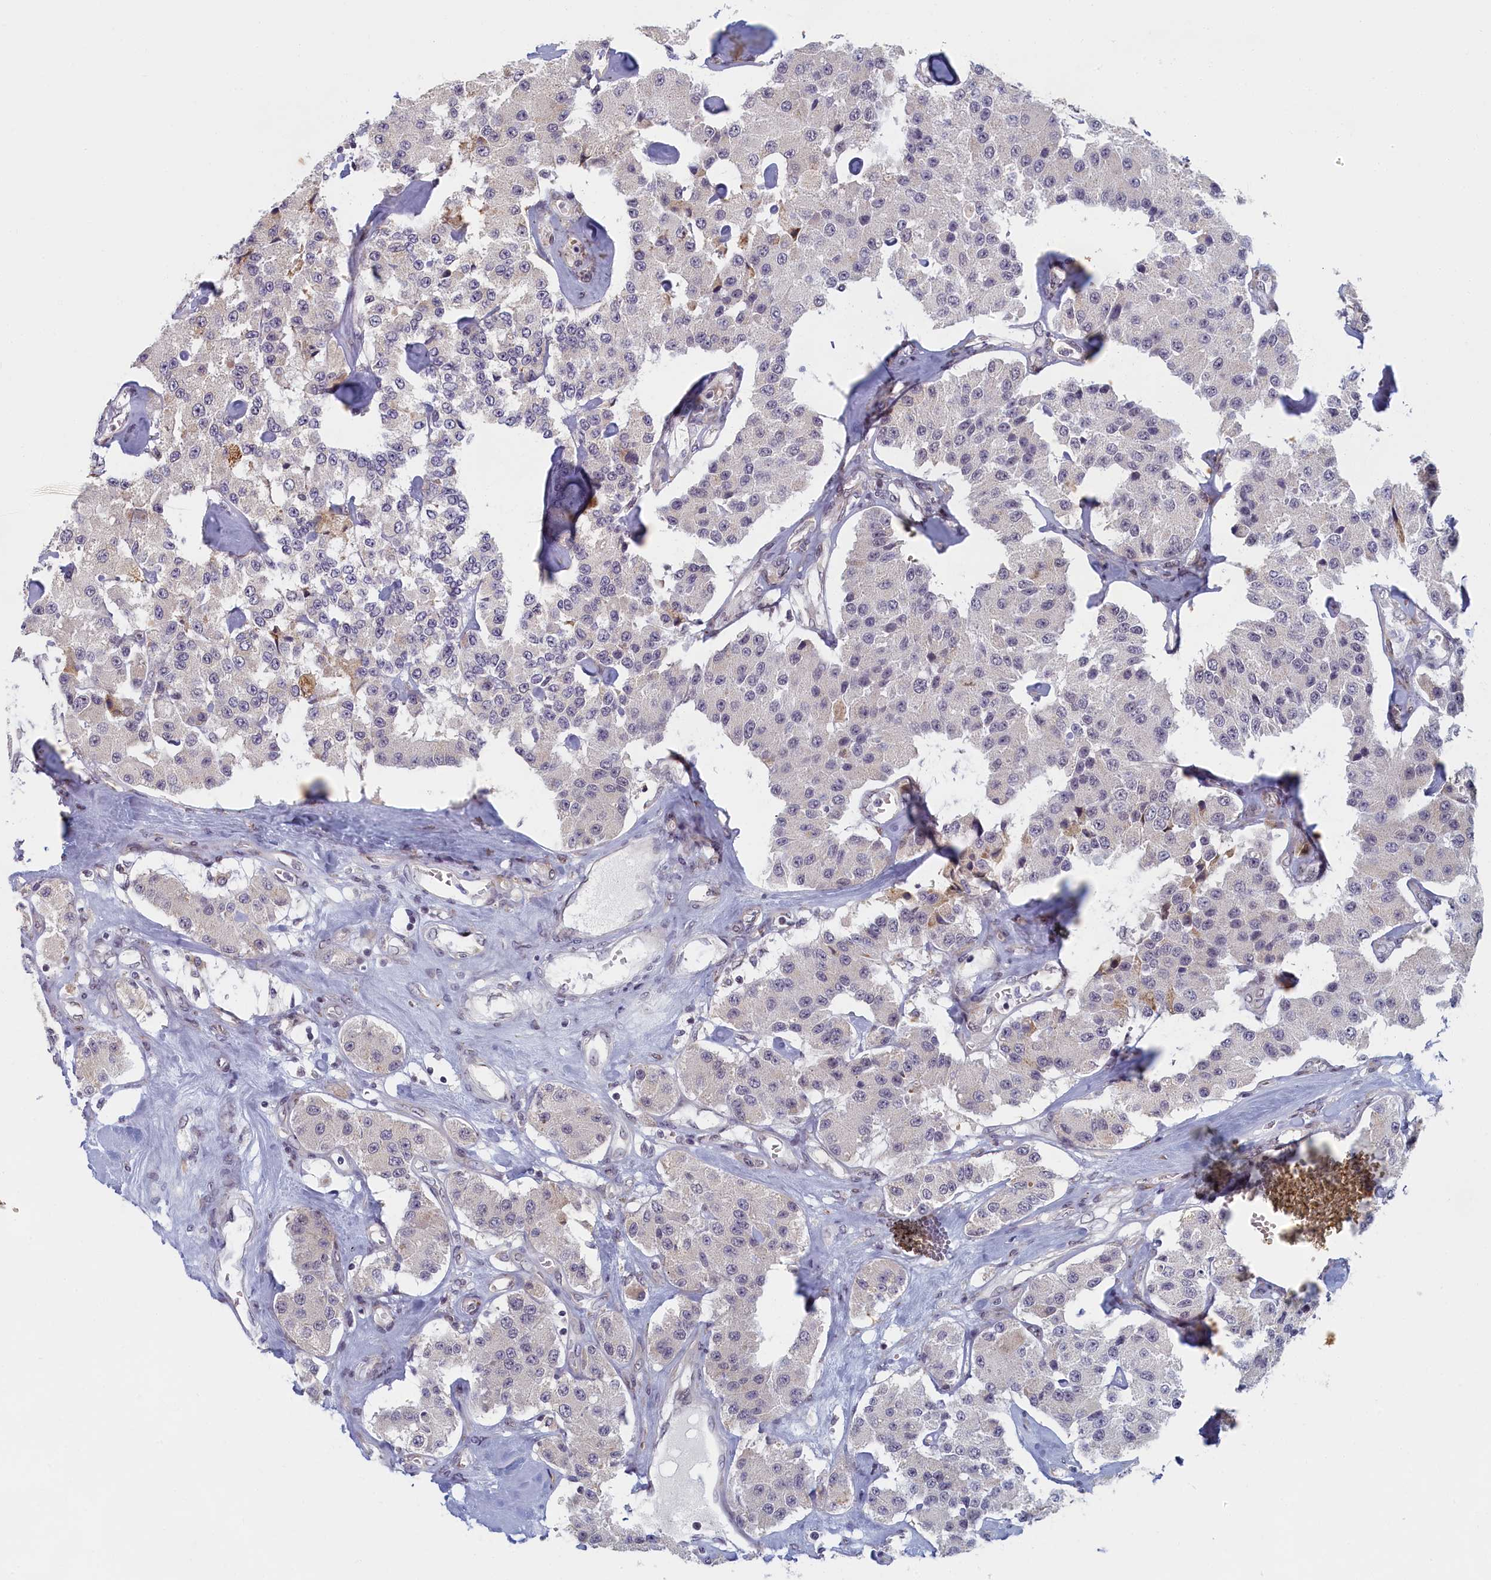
{"staining": {"intensity": "negative", "quantity": "none", "location": "none"}, "tissue": "carcinoid", "cell_type": "Tumor cells", "image_type": "cancer", "snomed": [{"axis": "morphology", "description": "Carcinoid, malignant, NOS"}, {"axis": "topography", "description": "Pancreas"}], "caption": "Tumor cells show no significant expression in carcinoid (malignant). (Stains: DAB (3,3'-diaminobenzidine) IHC with hematoxylin counter stain, Microscopy: brightfield microscopy at high magnification).", "gene": "DNAJC17", "patient": {"sex": "male", "age": 41}}